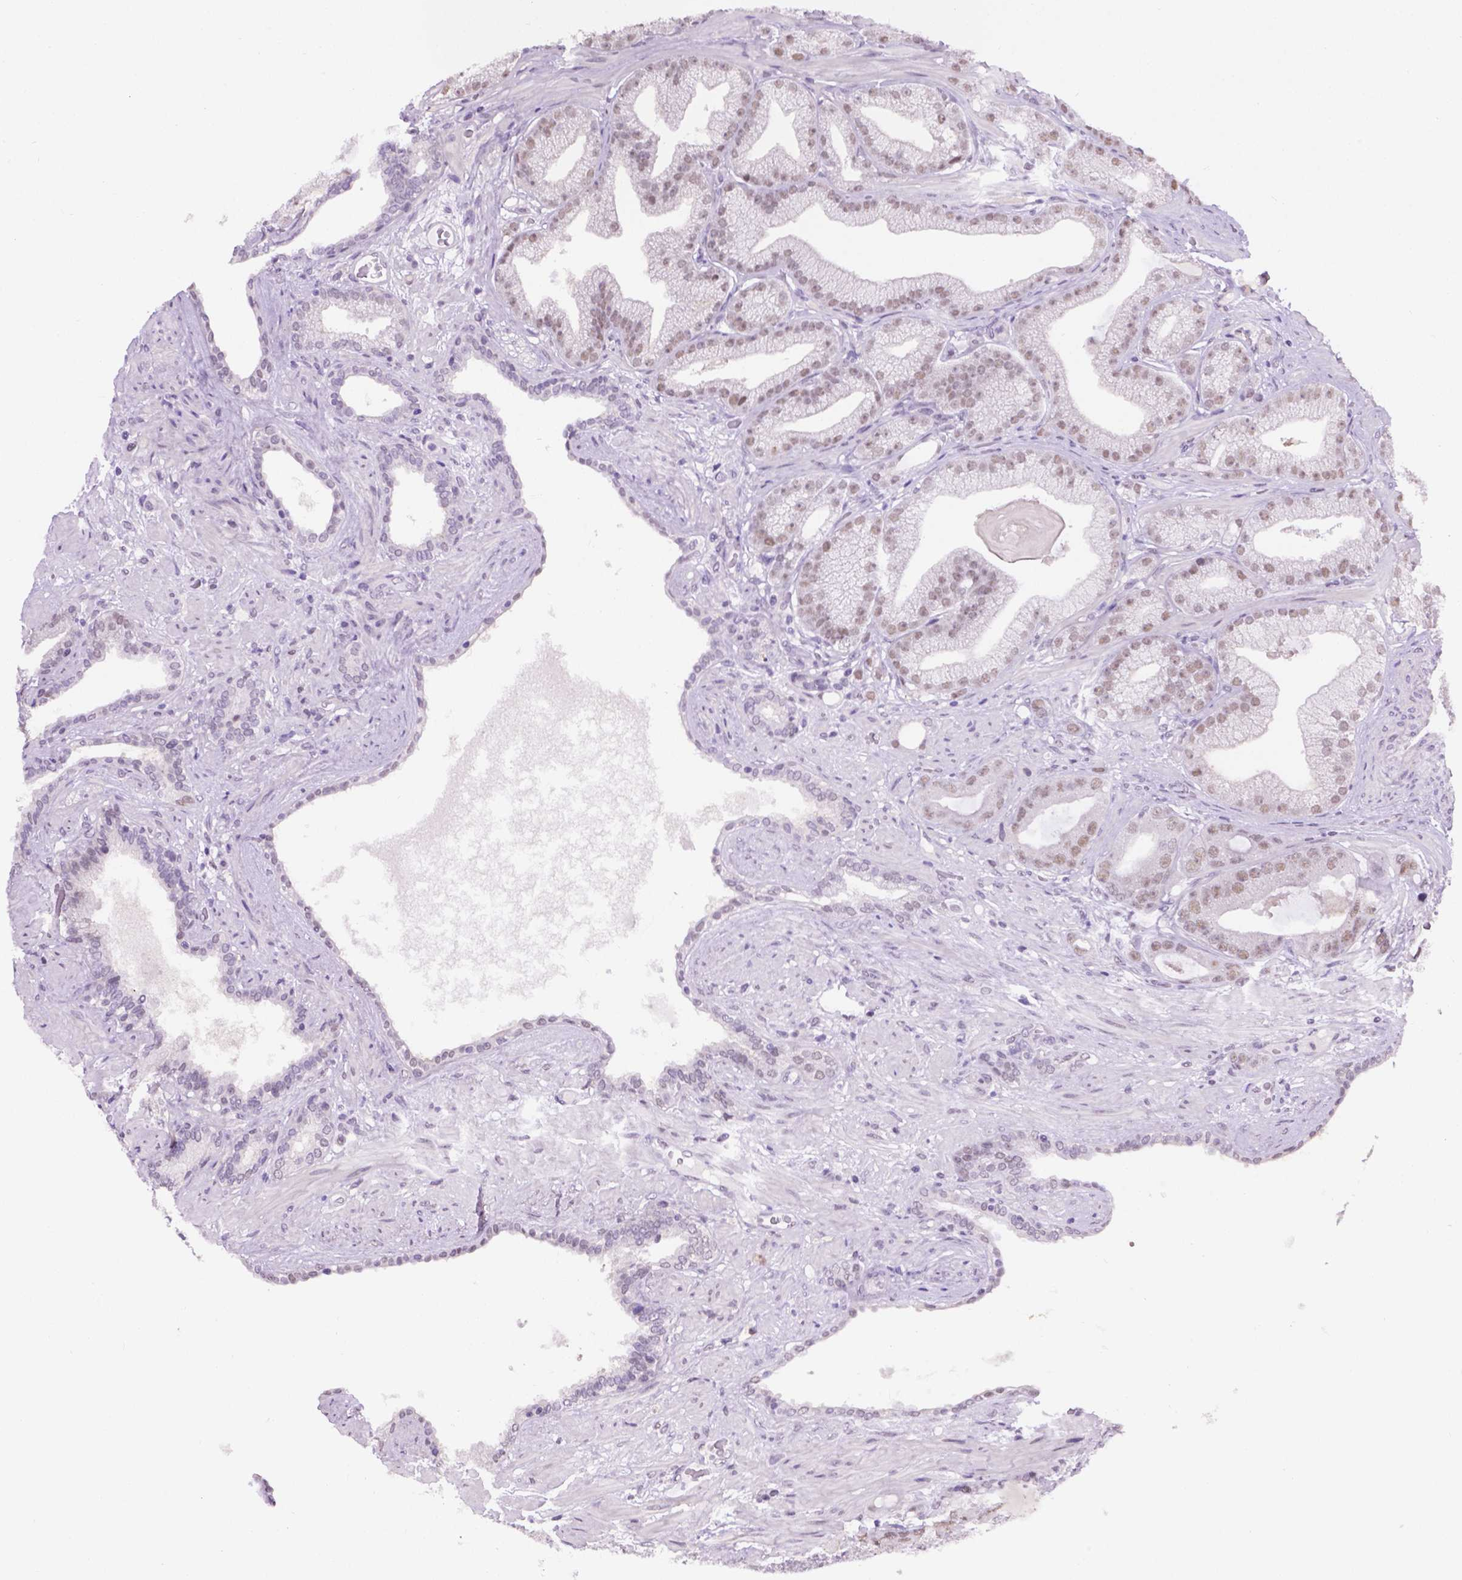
{"staining": {"intensity": "weak", "quantity": ">75%", "location": "nuclear"}, "tissue": "prostate cancer", "cell_type": "Tumor cells", "image_type": "cancer", "snomed": [{"axis": "morphology", "description": "Adenocarcinoma, Low grade"}, {"axis": "topography", "description": "Prostate"}], "caption": "A micrograph of prostate cancer stained for a protein reveals weak nuclear brown staining in tumor cells.", "gene": "ABI2", "patient": {"sex": "male", "age": 57}}